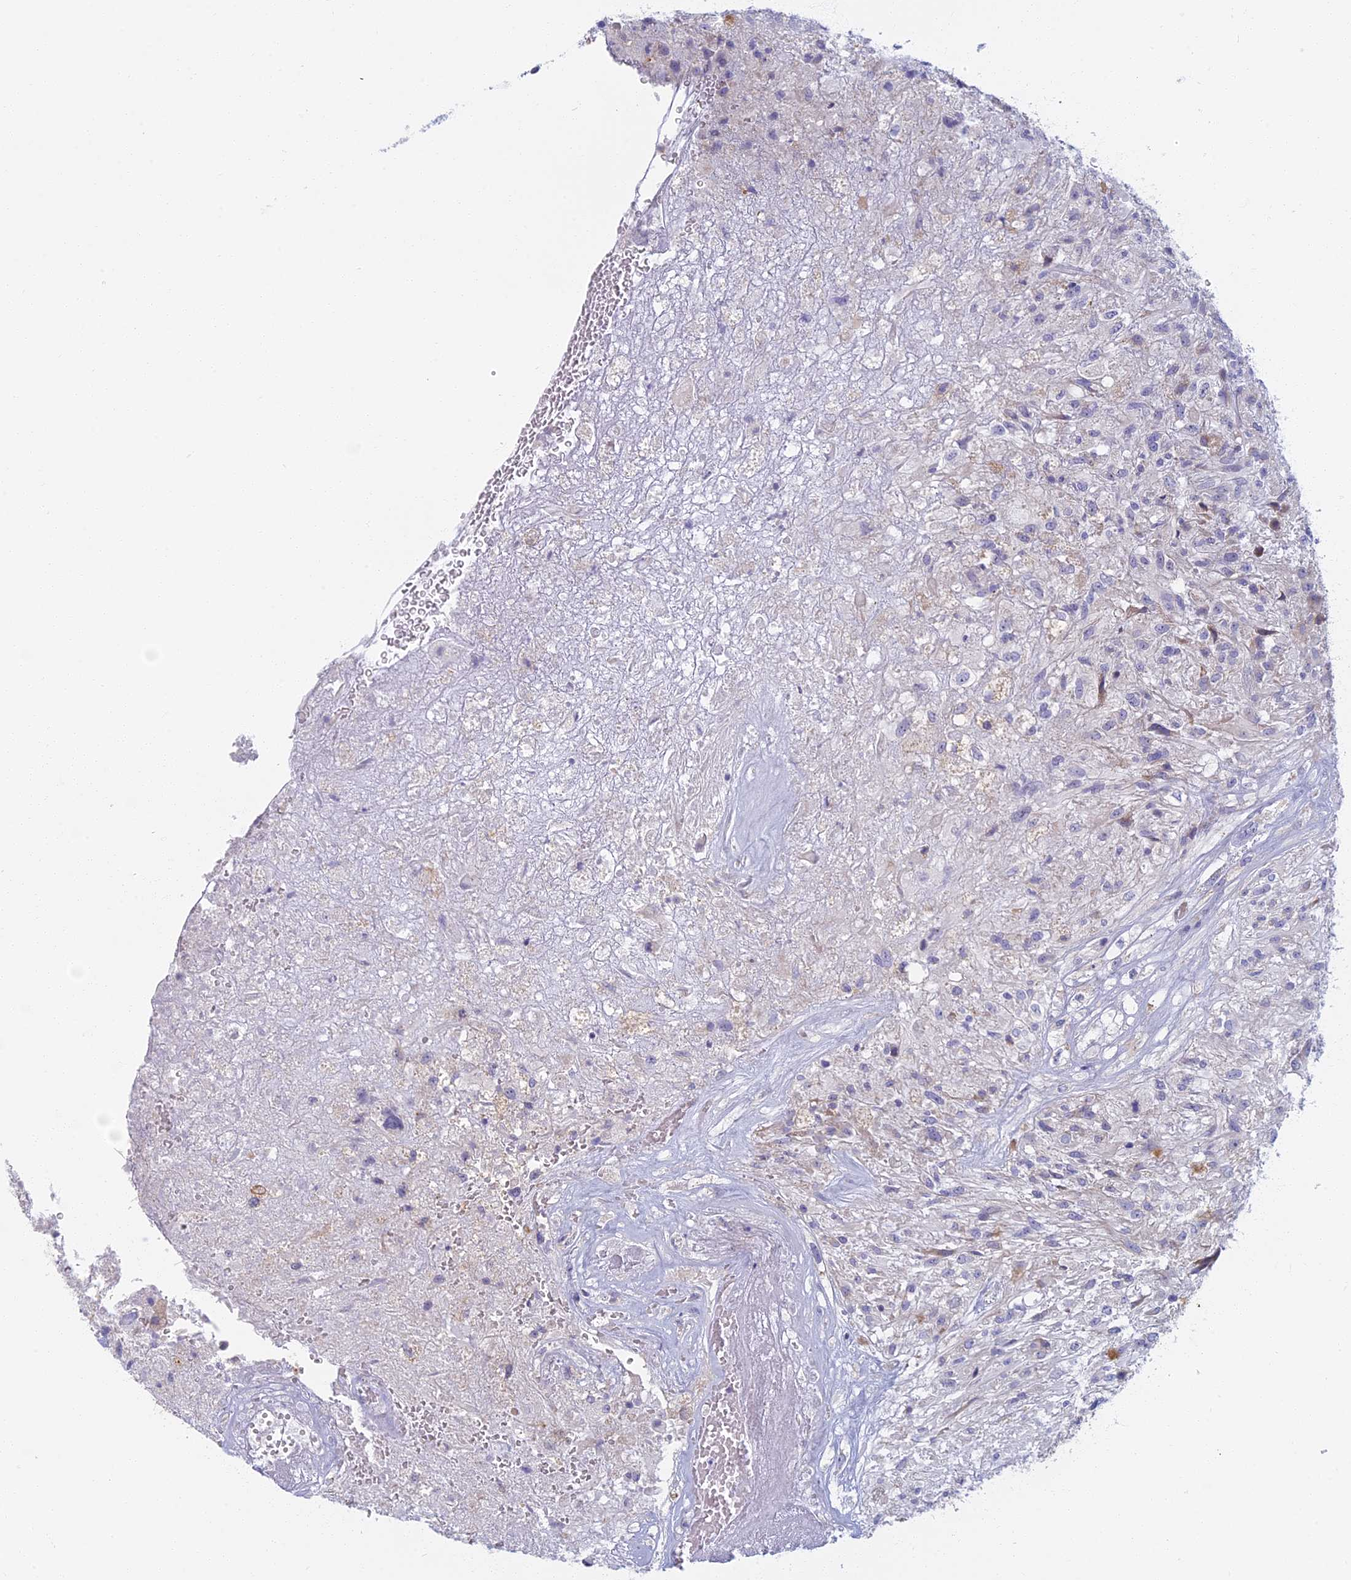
{"staining": {"intensity": "negative", "quantity": "none", "location": "none"}, "tissue": "glioma", "cell_type": "Tumor cells", "image_type": "cancer", "snomed": [{"axis": "morphology", "description": "Glioma, malignant, High grade"}, {"axis": "topography", "description": "Brain"}], "caption": "Protein analysis of glioma demonstrates no significant staining in tumor cells.", "gene": "DDX51", "patient": {"sex": "male", "age": 56}}